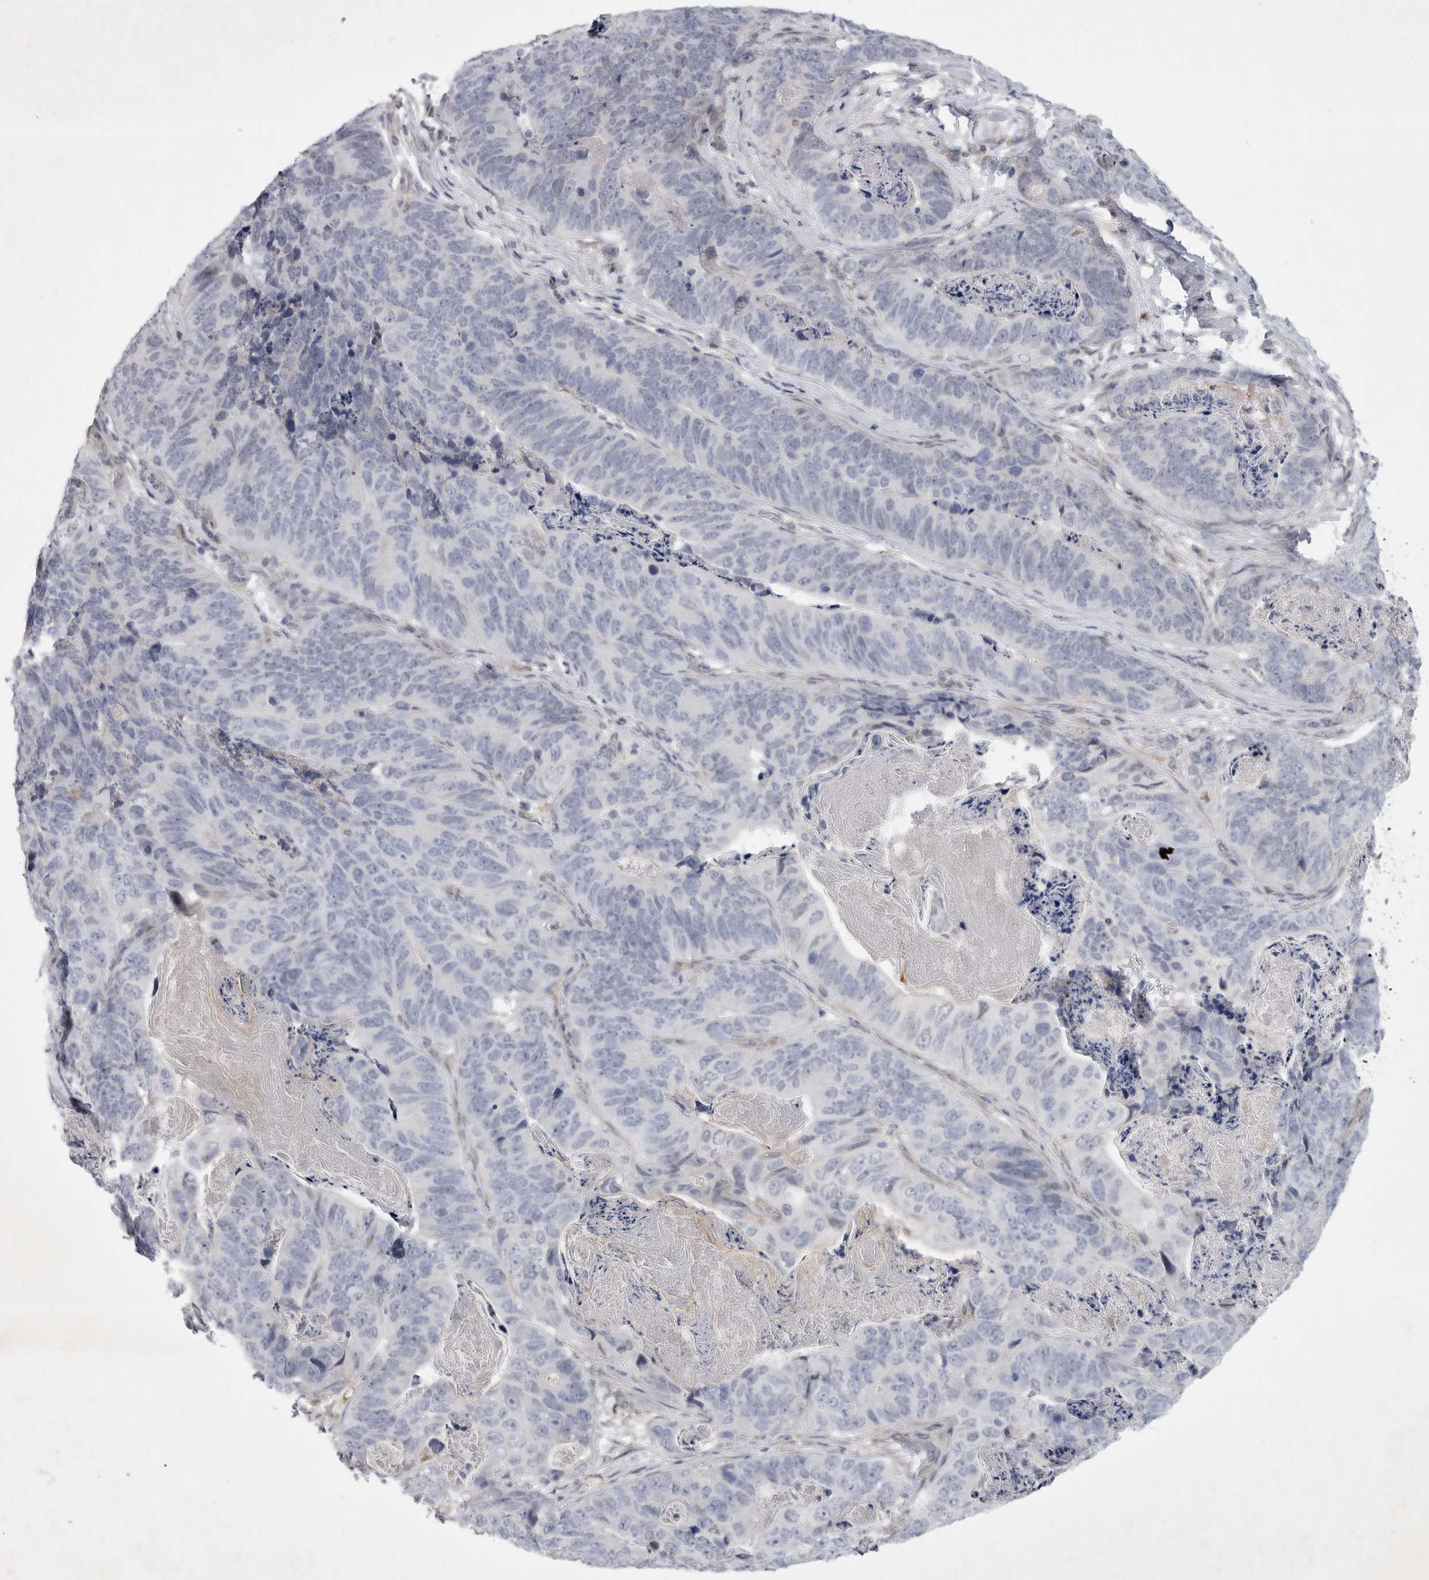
{"staining": {"intensity": "negative", "quantity": "none", "location": "none"}, "tissue": "stomach cancer", "cell_type": "Tumor cells", "image_type": "cancer", "snomed": [{"axis": "morphology", "description": "Normal tissue, NOS"}, {"axis": "morphology", "description": "Adenocarcinoma, NOS"}, {"axis": "topography", "description": "Stomach"}], "caption": "Human stomach cancer stained for a protein using immunohistochemistry demonstrates no positivity in tumor cells.", "gene": "SIGLEC10", "patient": {"sex": "female", "age": 89}}